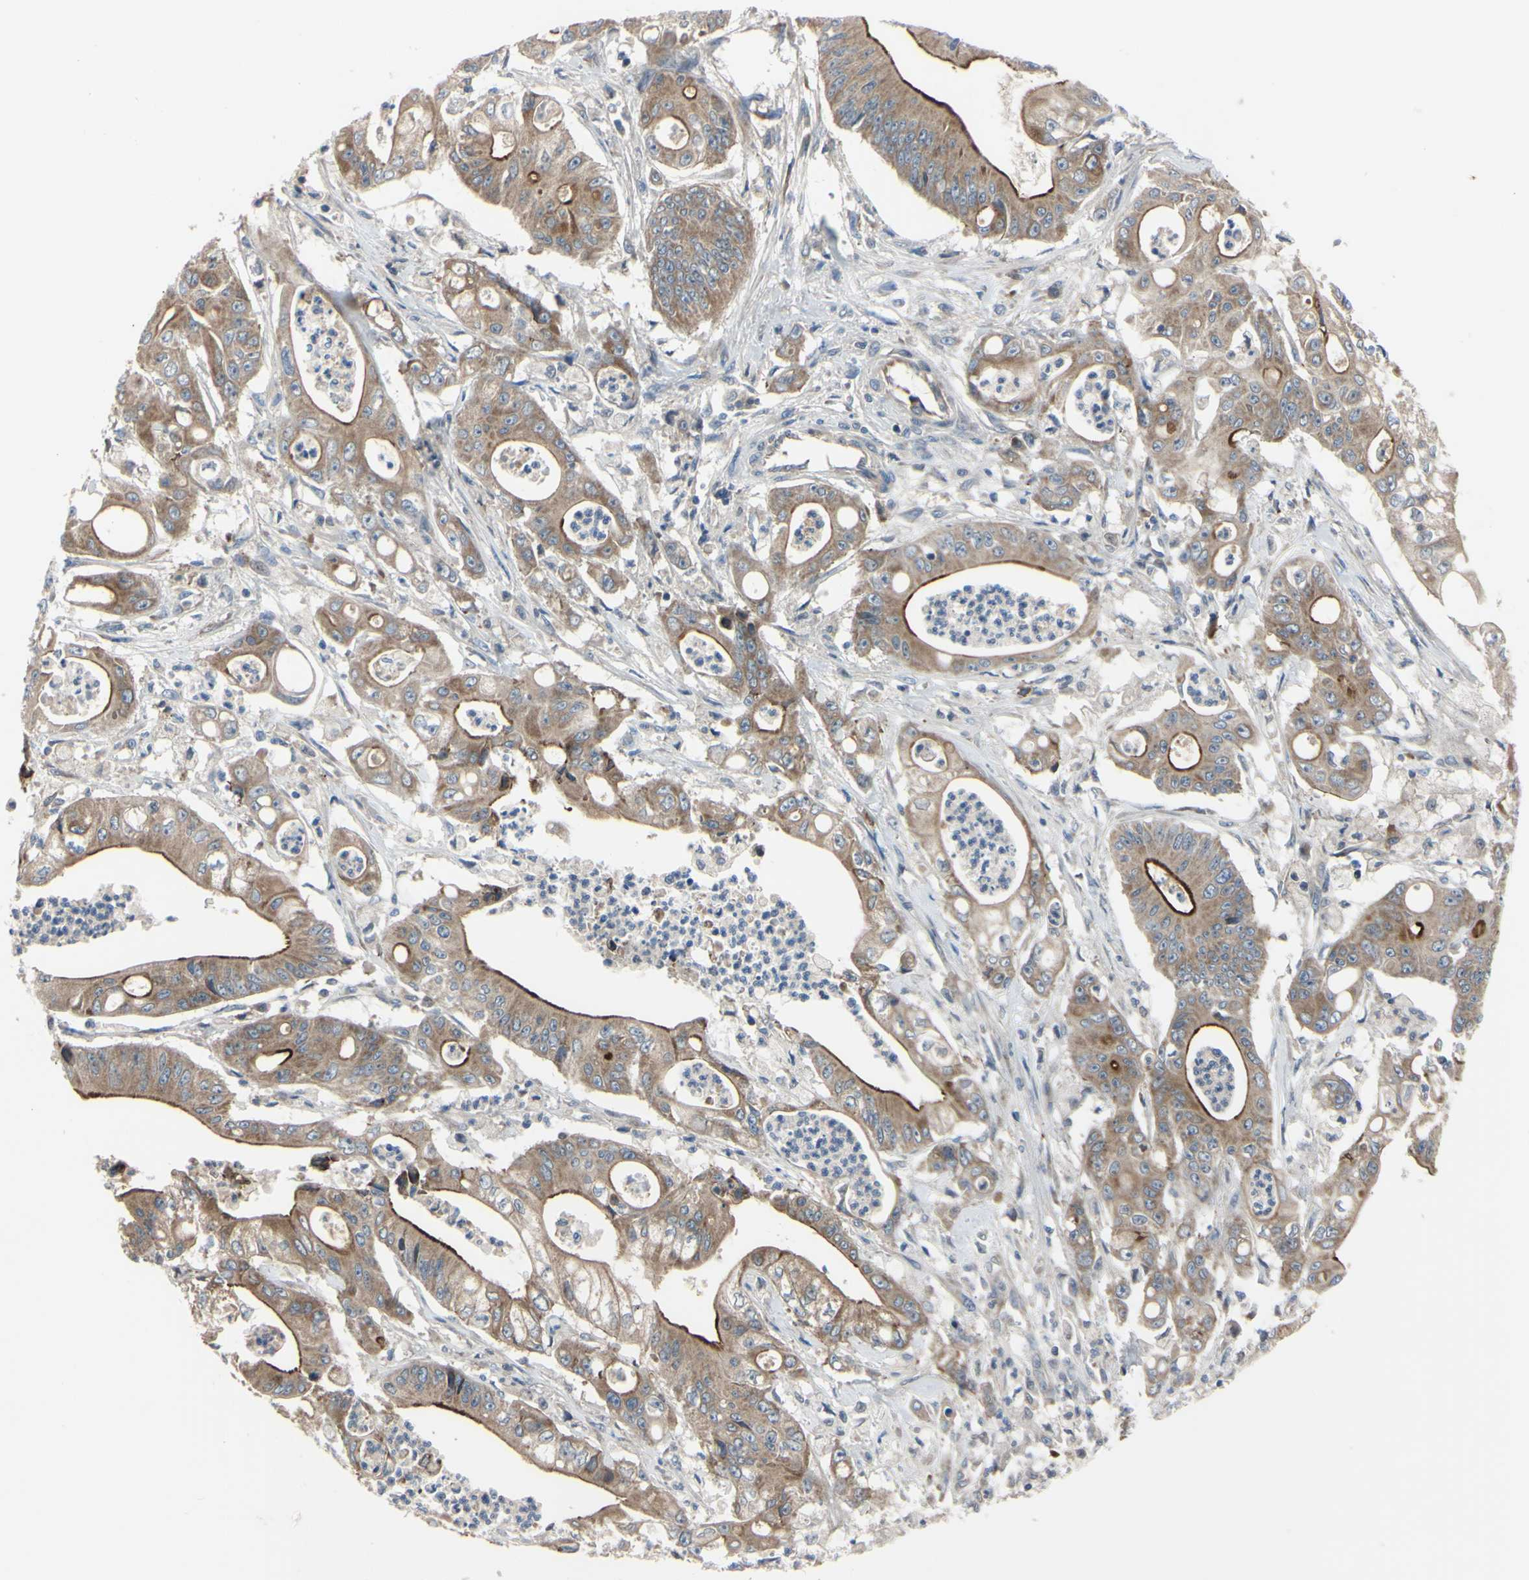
{"staining": {"intensity": "strong", "quantity": ">75%", "location": "cytoplasmic/membranous"}, "tissue": "pancreatic cancer", "cell_type": "Tumor cells", "image_type": "cancer", "snomed": [{"axis": "morphology", "description": "Normal tissue, NOS"}, {"axis": "topography", "description": "Lymph node"}], "caption": "A brown stain highlights strong cytoplasmic/membranous expression of a protein in human pancreatic cancer tumor cells. Using DAB (brown) and hematoxylin (blue) stains, captured at high magnification using brightfield microscopy.", "gene": "XIAP", "patient": {"sex": "male", "age": 62}}